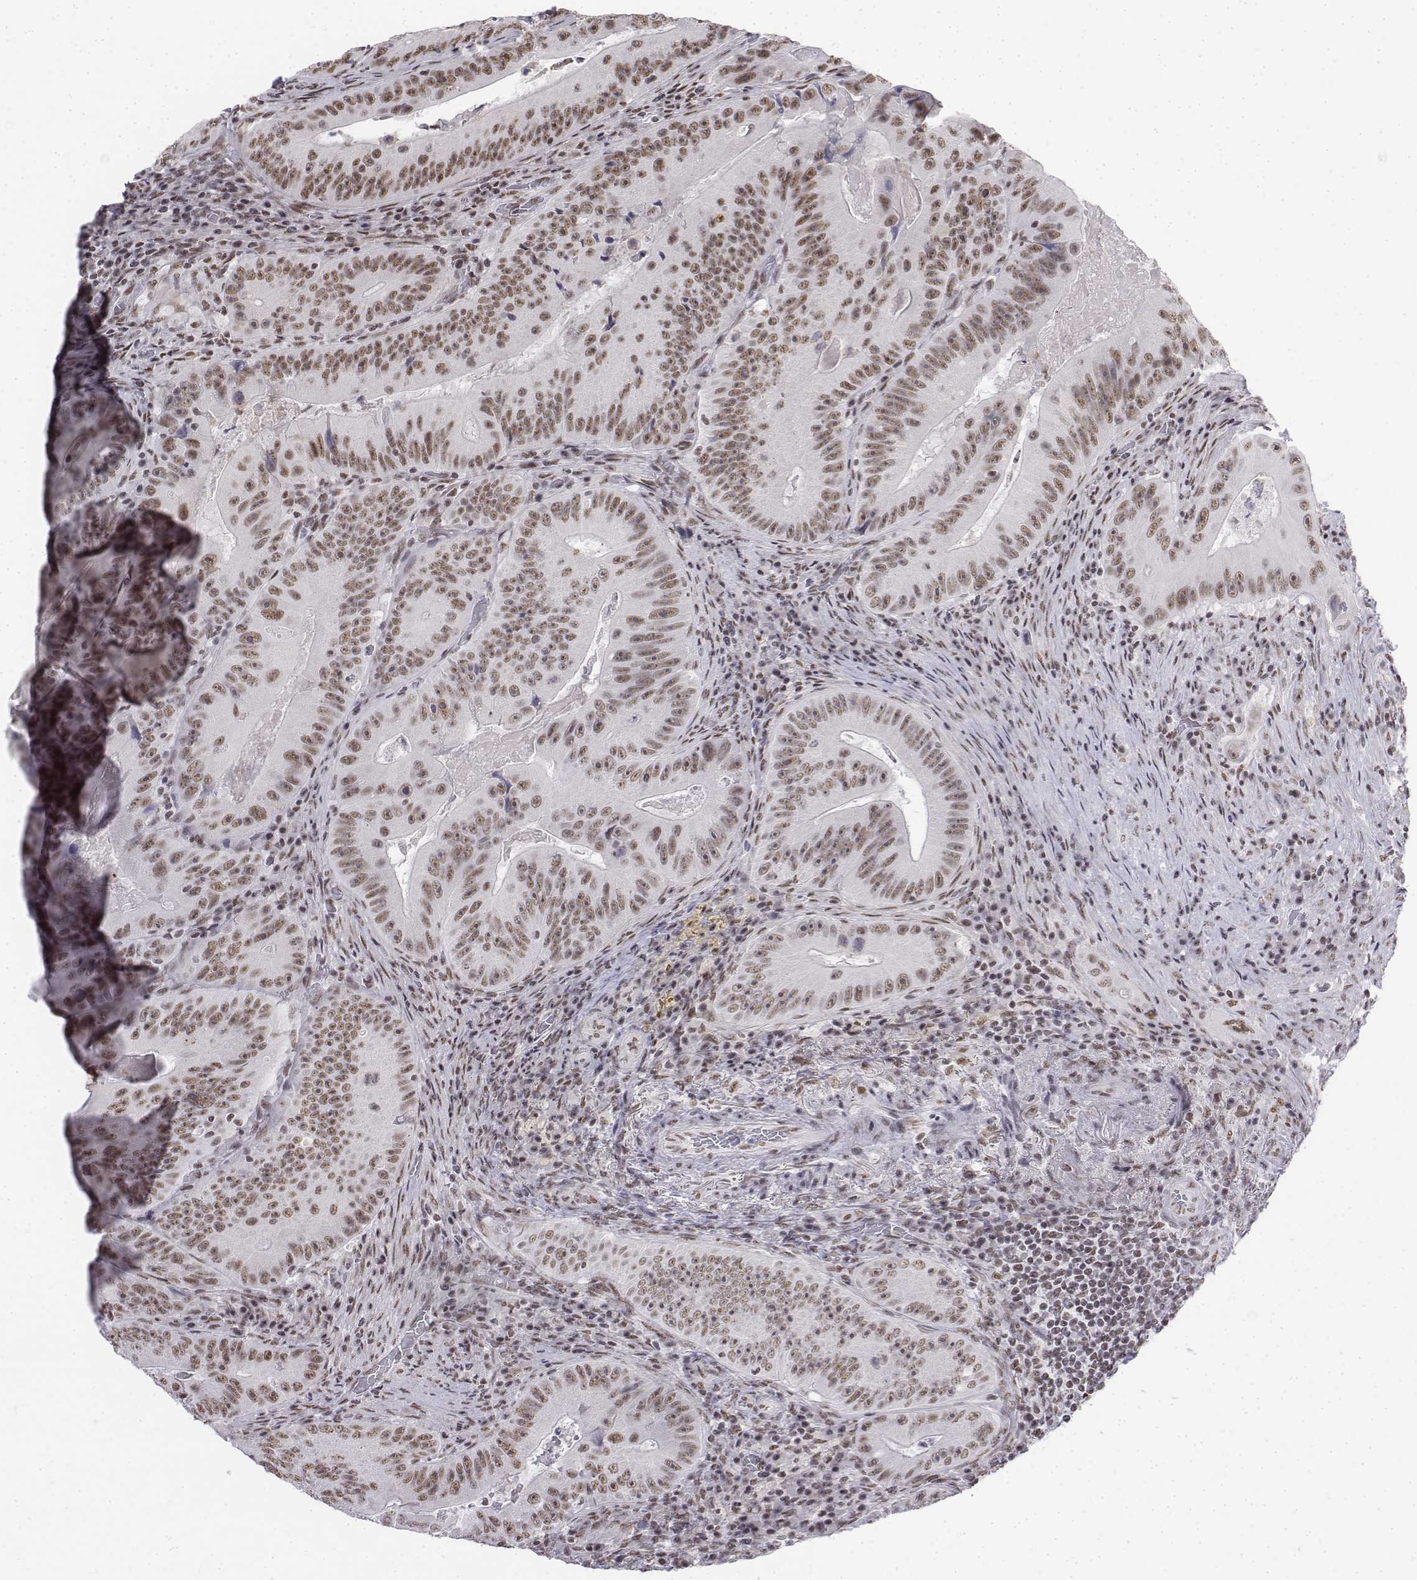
{"staining": {"intensity": "weak", "quantity": ">75%", "location": "nuclear"}, "tissue": "colorectal cancer", "cell_type": "Tumor cells", "image_type": "cancer", "snomed": [{"axis": "morphology", "description": "Adenocarcinoma, NOS"}, {"axis": "topography", "description": "Colon"}], "caption": "The photomicrograph shows staining of colorectal cancer, revealing weak nuclear protein positivity (brown color) within tumor cells.", "gene": "SETD1A", "patient": {"sex": "female", "age": 86}}